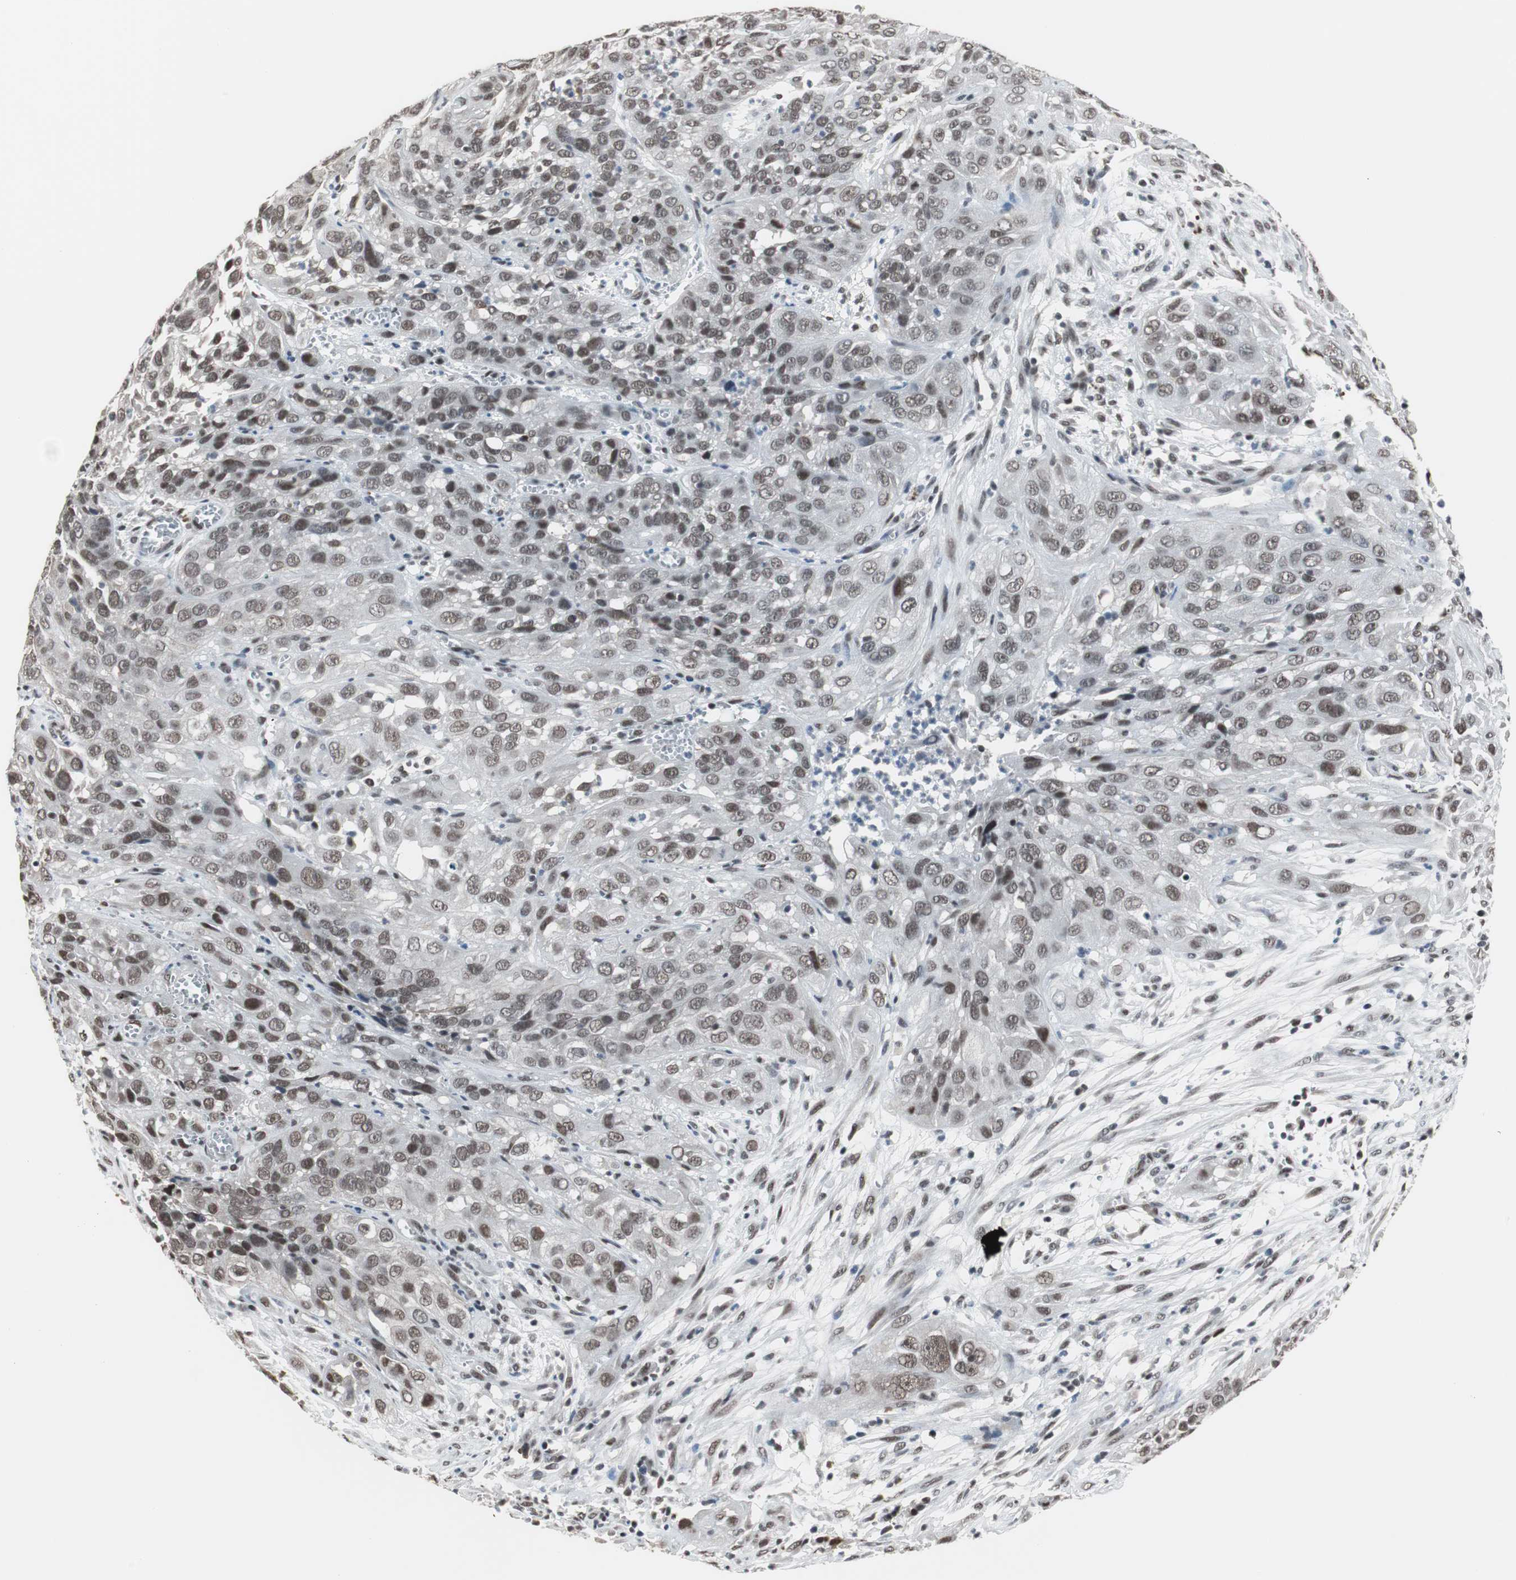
{"staining": {"intensity": "moderate", "quantity": ">75%", "location": "nuclear"}, "tissue": "cervical cancer", "cell_type": "Tumor cells", "image_type": "cancer", "snomed": [{"axis": "morphology", "description": "Squamous cell carcinoma, NOS"}, {"axis": "topography", "description": "Cervix"}], "caption": "The immunohistochemical stain labels moderate nuclear expression in tumor cells of squamous cell carcinoma (cervical) tissue. The staining is performed using DAB (3,3'-diaminobenzidine) brown chromogen to label protein expression. The nuclei are counter-stained blue using hematoxylin.", "gene": "TAF7", "patient": {"sex": "female", "age": 32}}